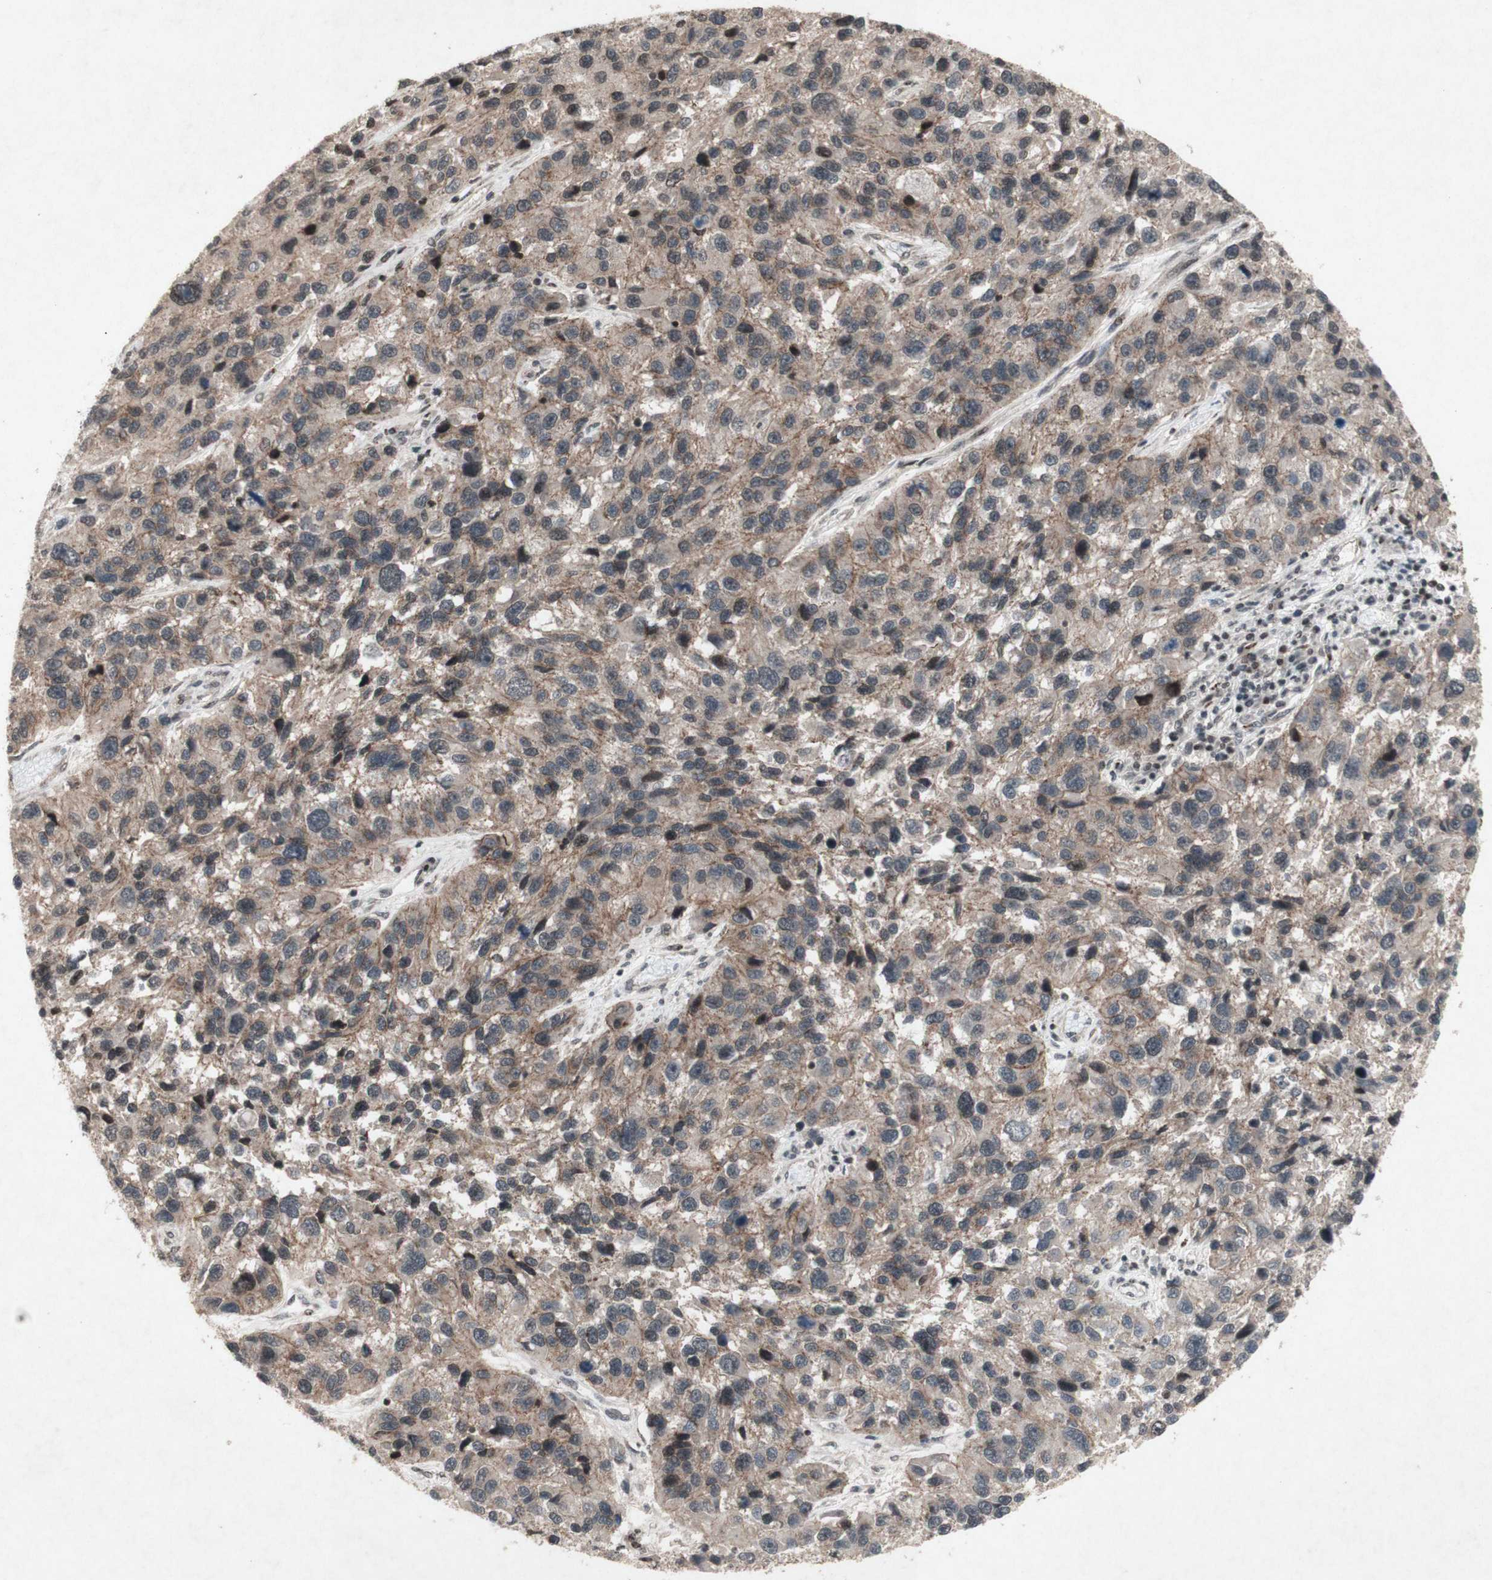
{"staining": {"intensity": "weak", "quantity": ">75%", "location": "cytoplasmic/membranous"}, "tissue": "melanoma", "cell_type": "Tumor cells", "image_type": "cancer", "snomed": [{"axis": "morphology", "description": "Malignant melanoma, NOS"}, {"axis": "topography", "description": "Skin"}], "caption": "Immunohistochemical staining of human malignant melanoma exhibits low levels of weak cytoplasmic/membranous protein expression in approximately >75% of tumor cells.", "gene": "PLXNA1", "patient": {"sex": "male", "age": 53}}